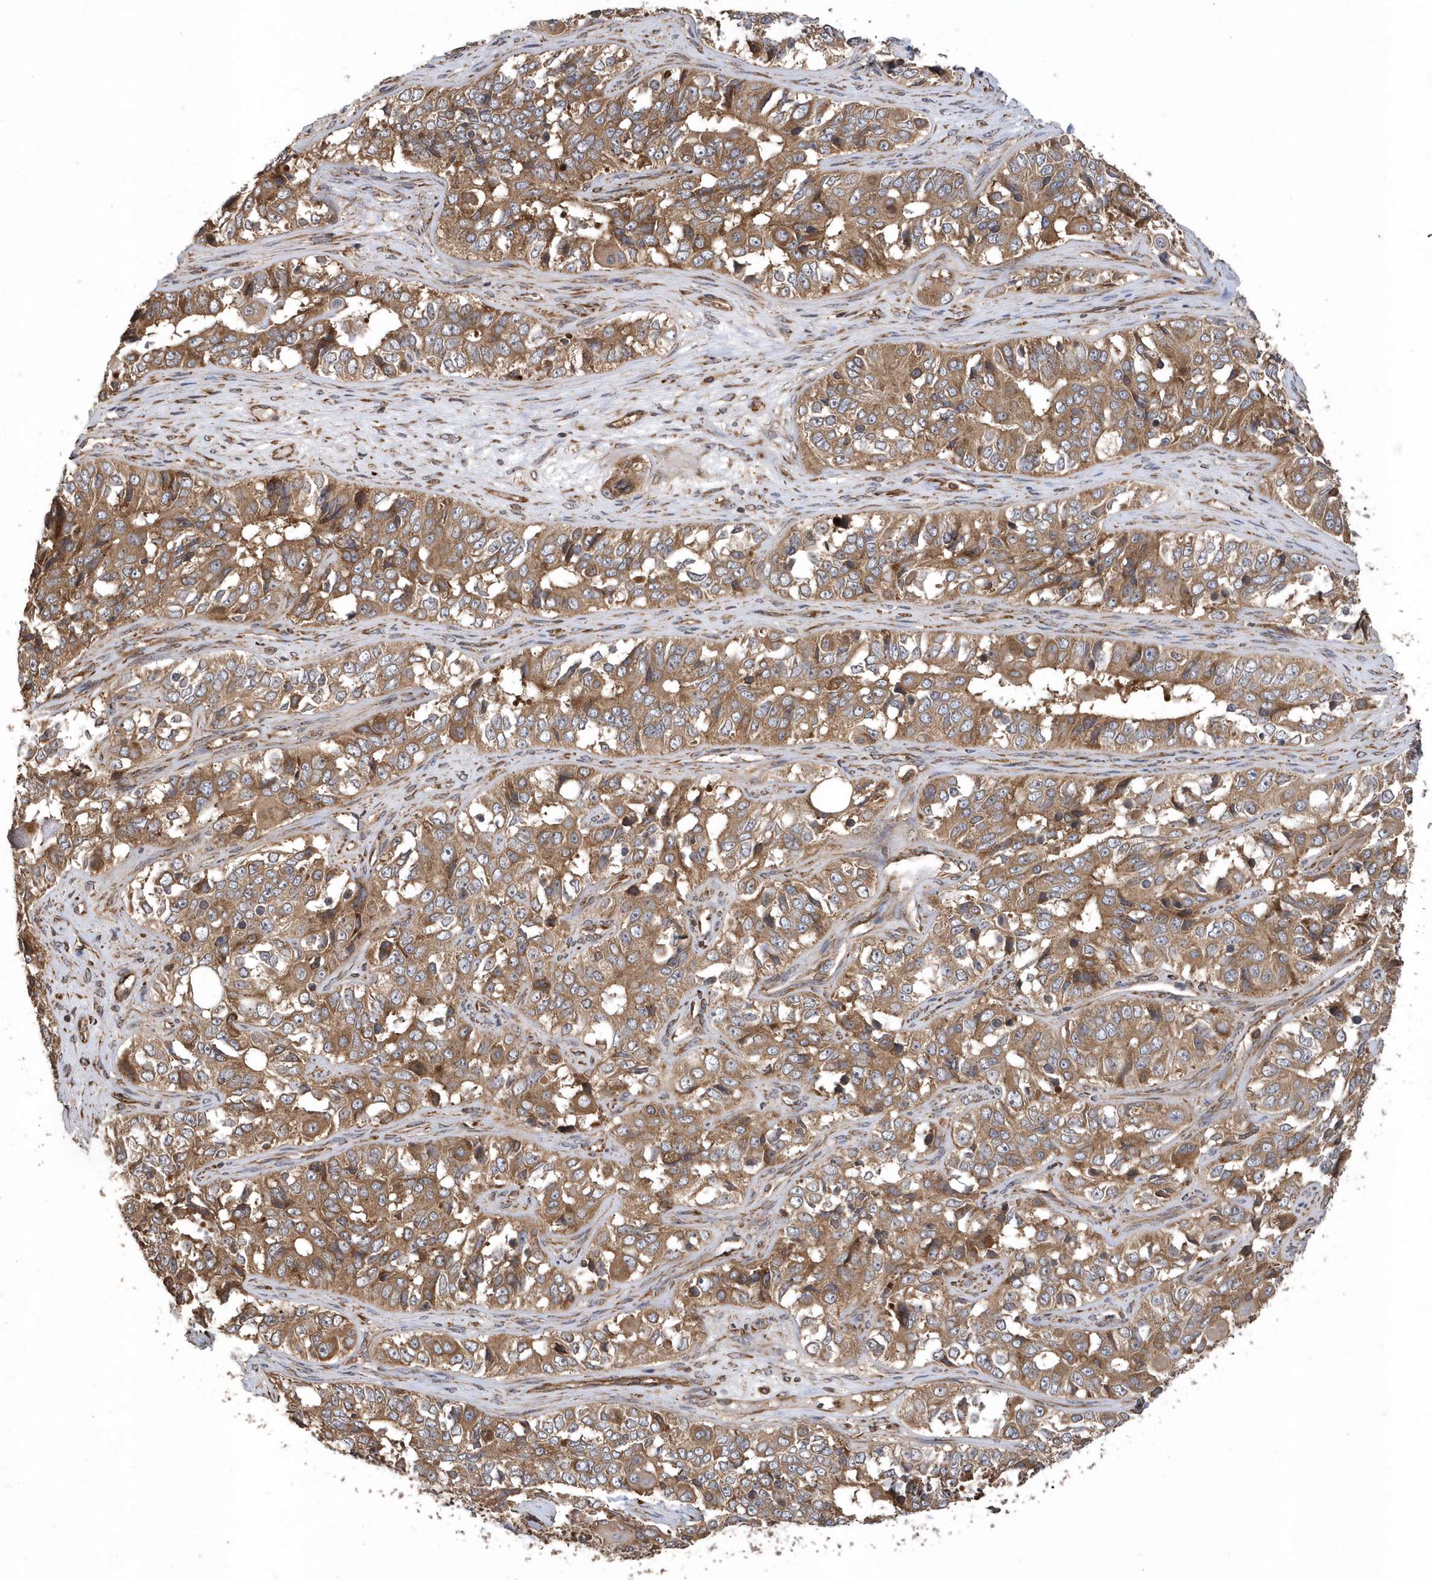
{"staining": {"intensity": "moderate", "quantity": ">75%", "location": "cytoplasmic/membranous"}, "tissue": "ovarian cancer", "cell_type": "Tumor cells", "image_type": "cancer", "snomed": [{"axis": "morphology", "description": "Carcinoma, endometroid"}, {"axis": "topography", "description": "Ovary"}], "caption": "This photomicrograph demonstrates ovarian cancer stained with immunohistochemistry (IHC) to label a protein in brown. The cytoplasmic/membranous of tumor cells show moderate positivity for the protein. Nuclei are counter-stained blue.", "gene": "WASHC5", "patient": {"sex": "female", "age": 51}}